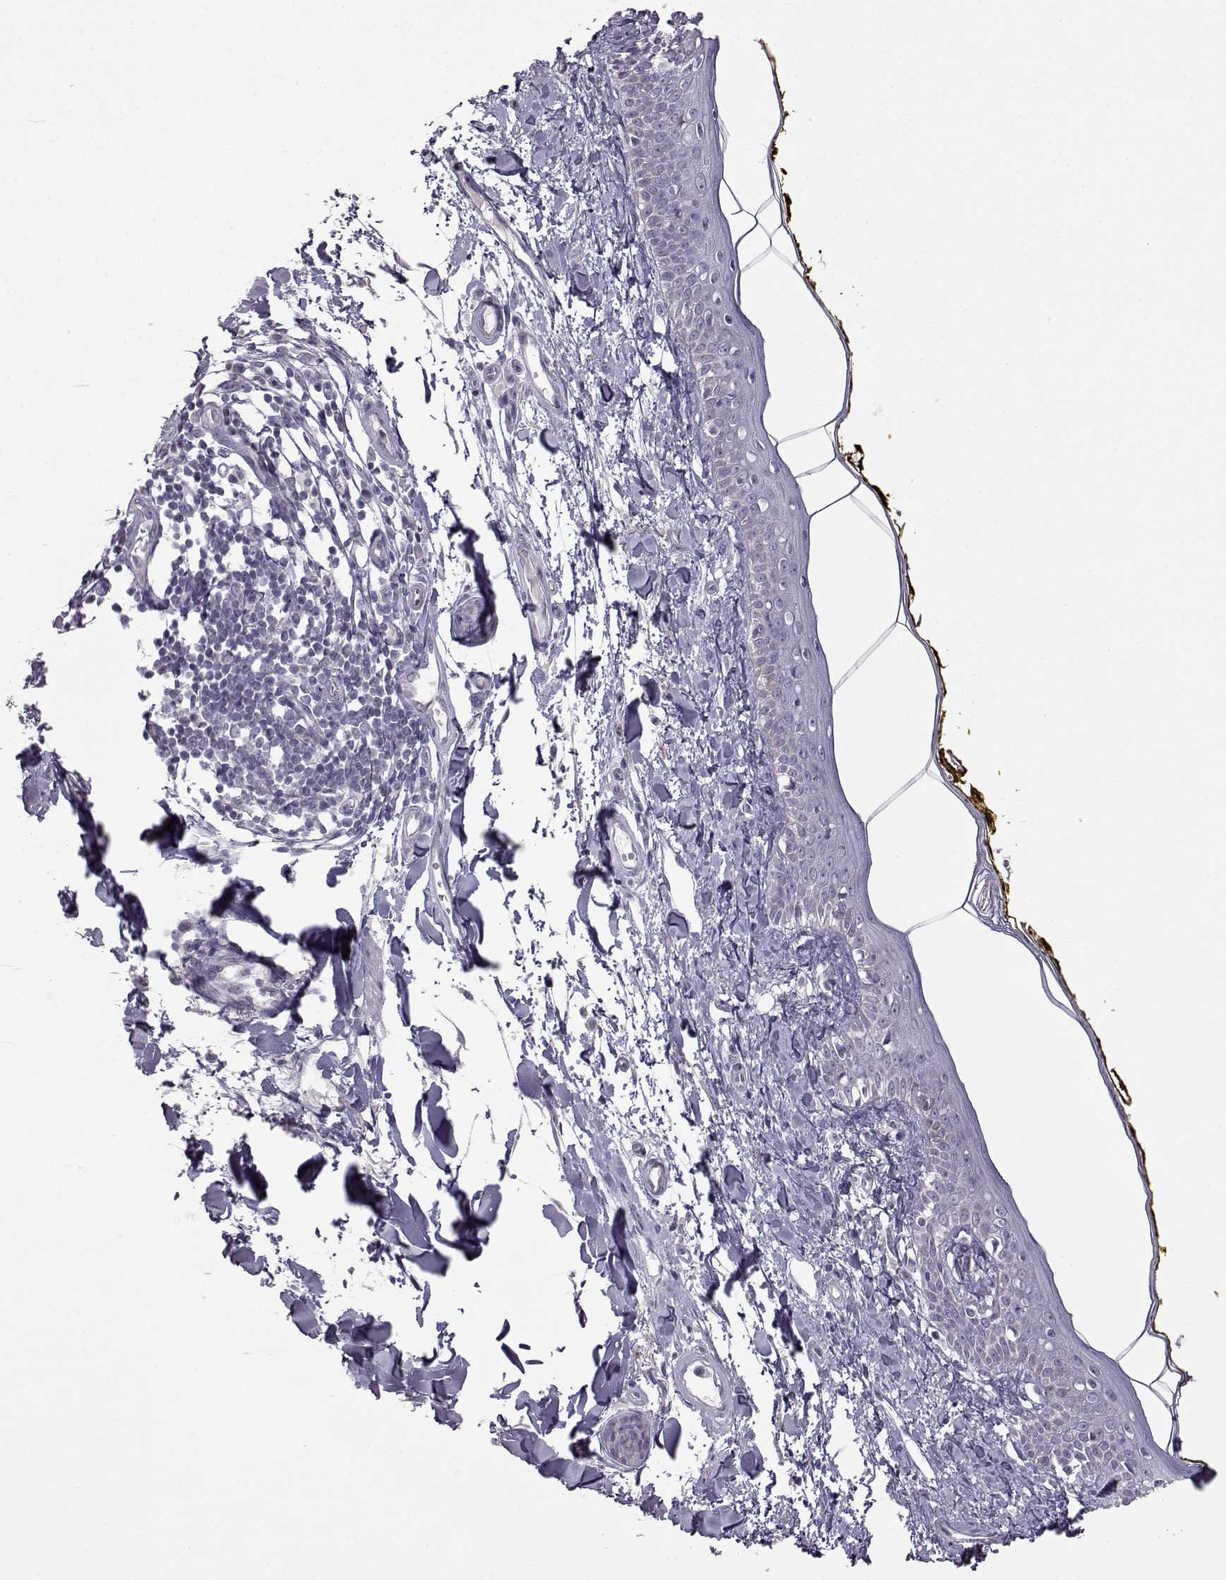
{"staining": {"intensity": "negative", "quantity": "none", "location": "none"}, "tissue": "skin", "cell_type": "Fibroblasts", "image_type": "normal", "snomed": [{"axis": "morphology", "description": "Normal tissue, NOS"}, {"axis": "topography", "description": "Skin"}], "caption": "Immunohistochemical staining of benign human skin shows no significant positivity in fibroblasts. (Brightfield microscopy of DAB (3,3'-diaminobenzidine) immunohistochemistry at high magnification).", "gene": "VGF", "patient": {"sex": "male", "age": 76}}